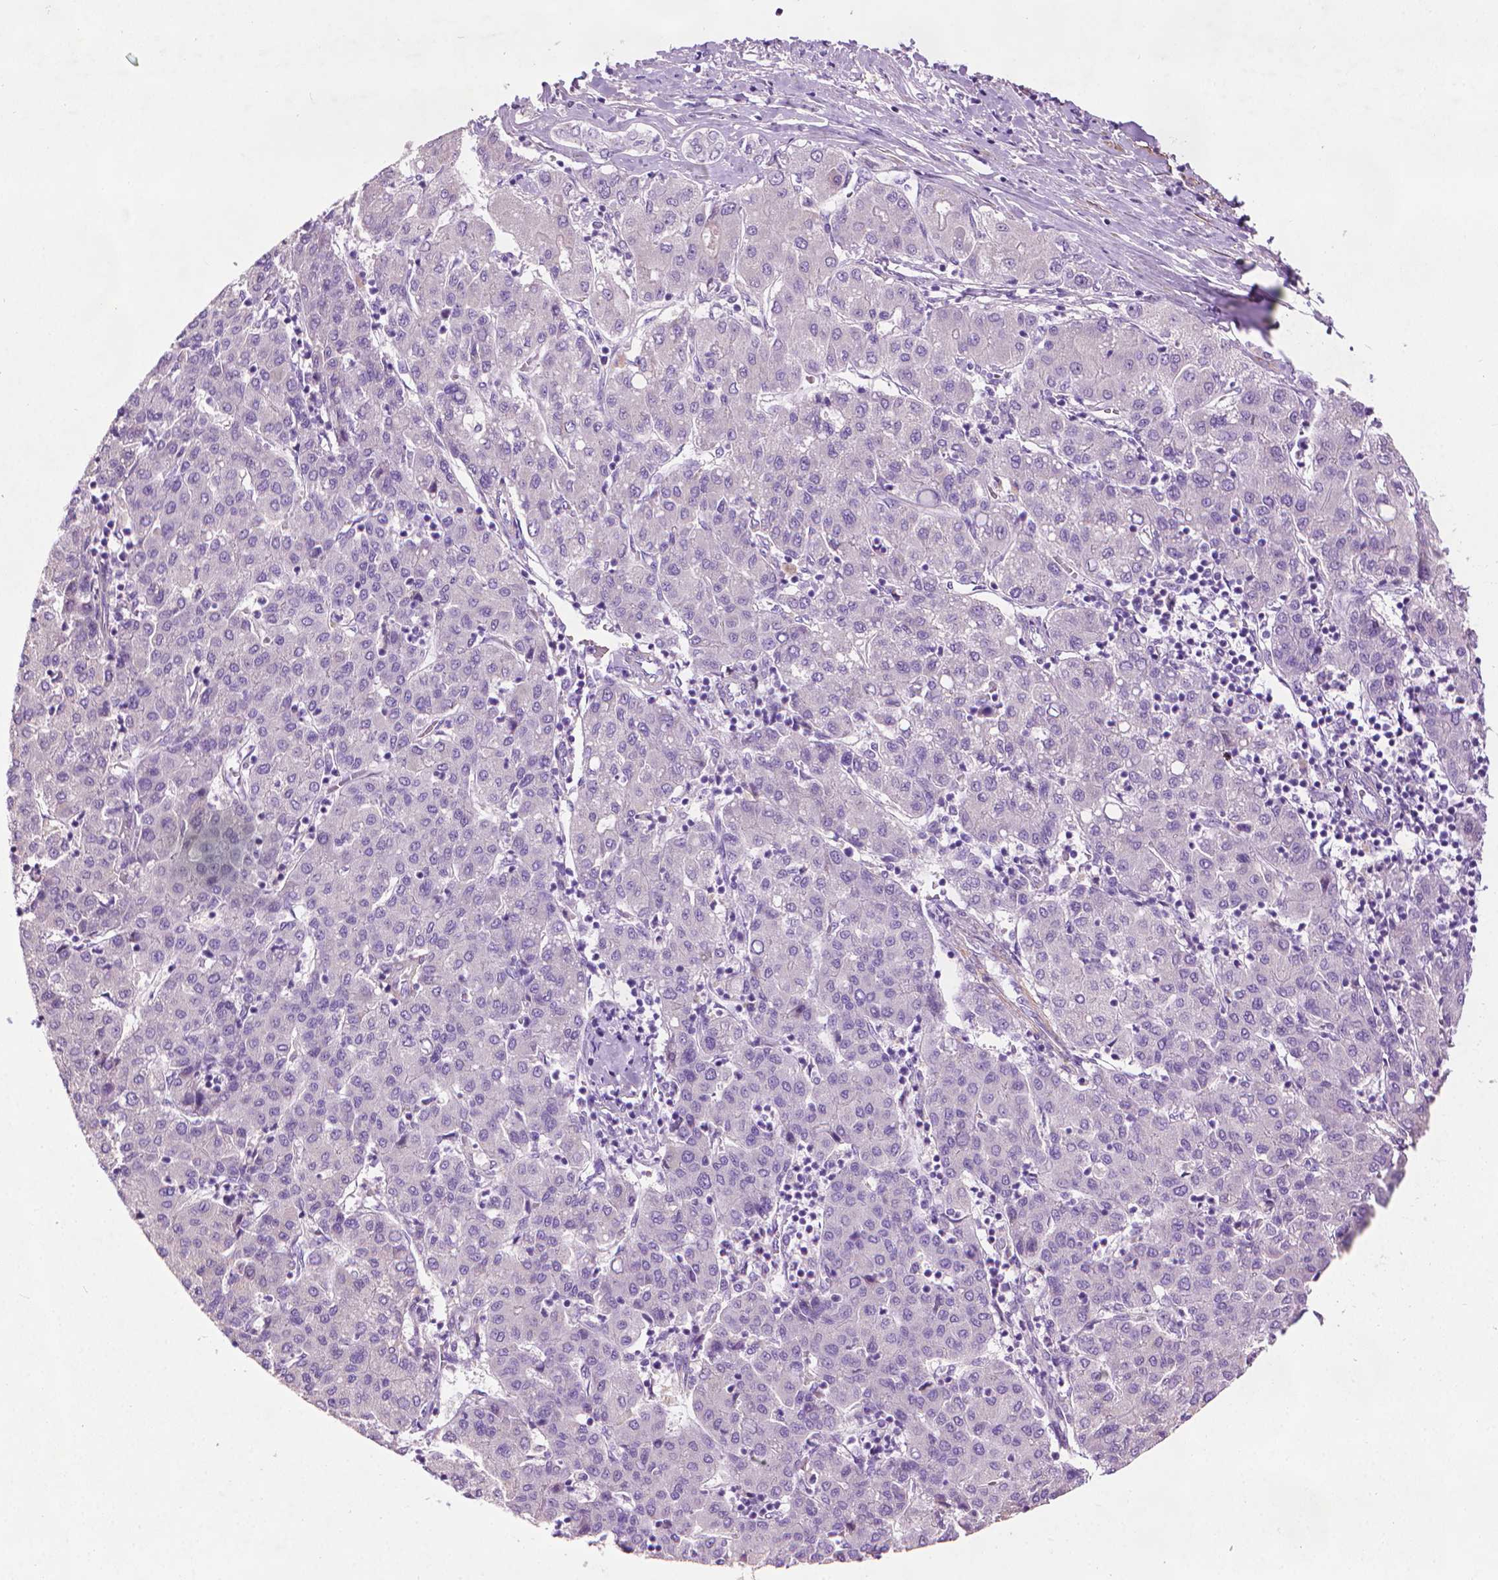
{"staining": {"intensity": "negative", "quantity": "none", "location": "none"}, "tissue": "liver cancer", "cell_type": "Tumor cells", "image_type": "cancer", "snomed": [{"axis": "morphology", "description": "Carcinoma, Hepatocellular, NOS"}, {"axis": "topography", "description": "Liver"}], "caption": "Human hepatocellular carcinoma (liver) stained for a protein using immunohistochemistry (IHC) shows no expression in tumor cells.", "gene": "AQP10", "patient": {"sex": "male", "age": 65}}